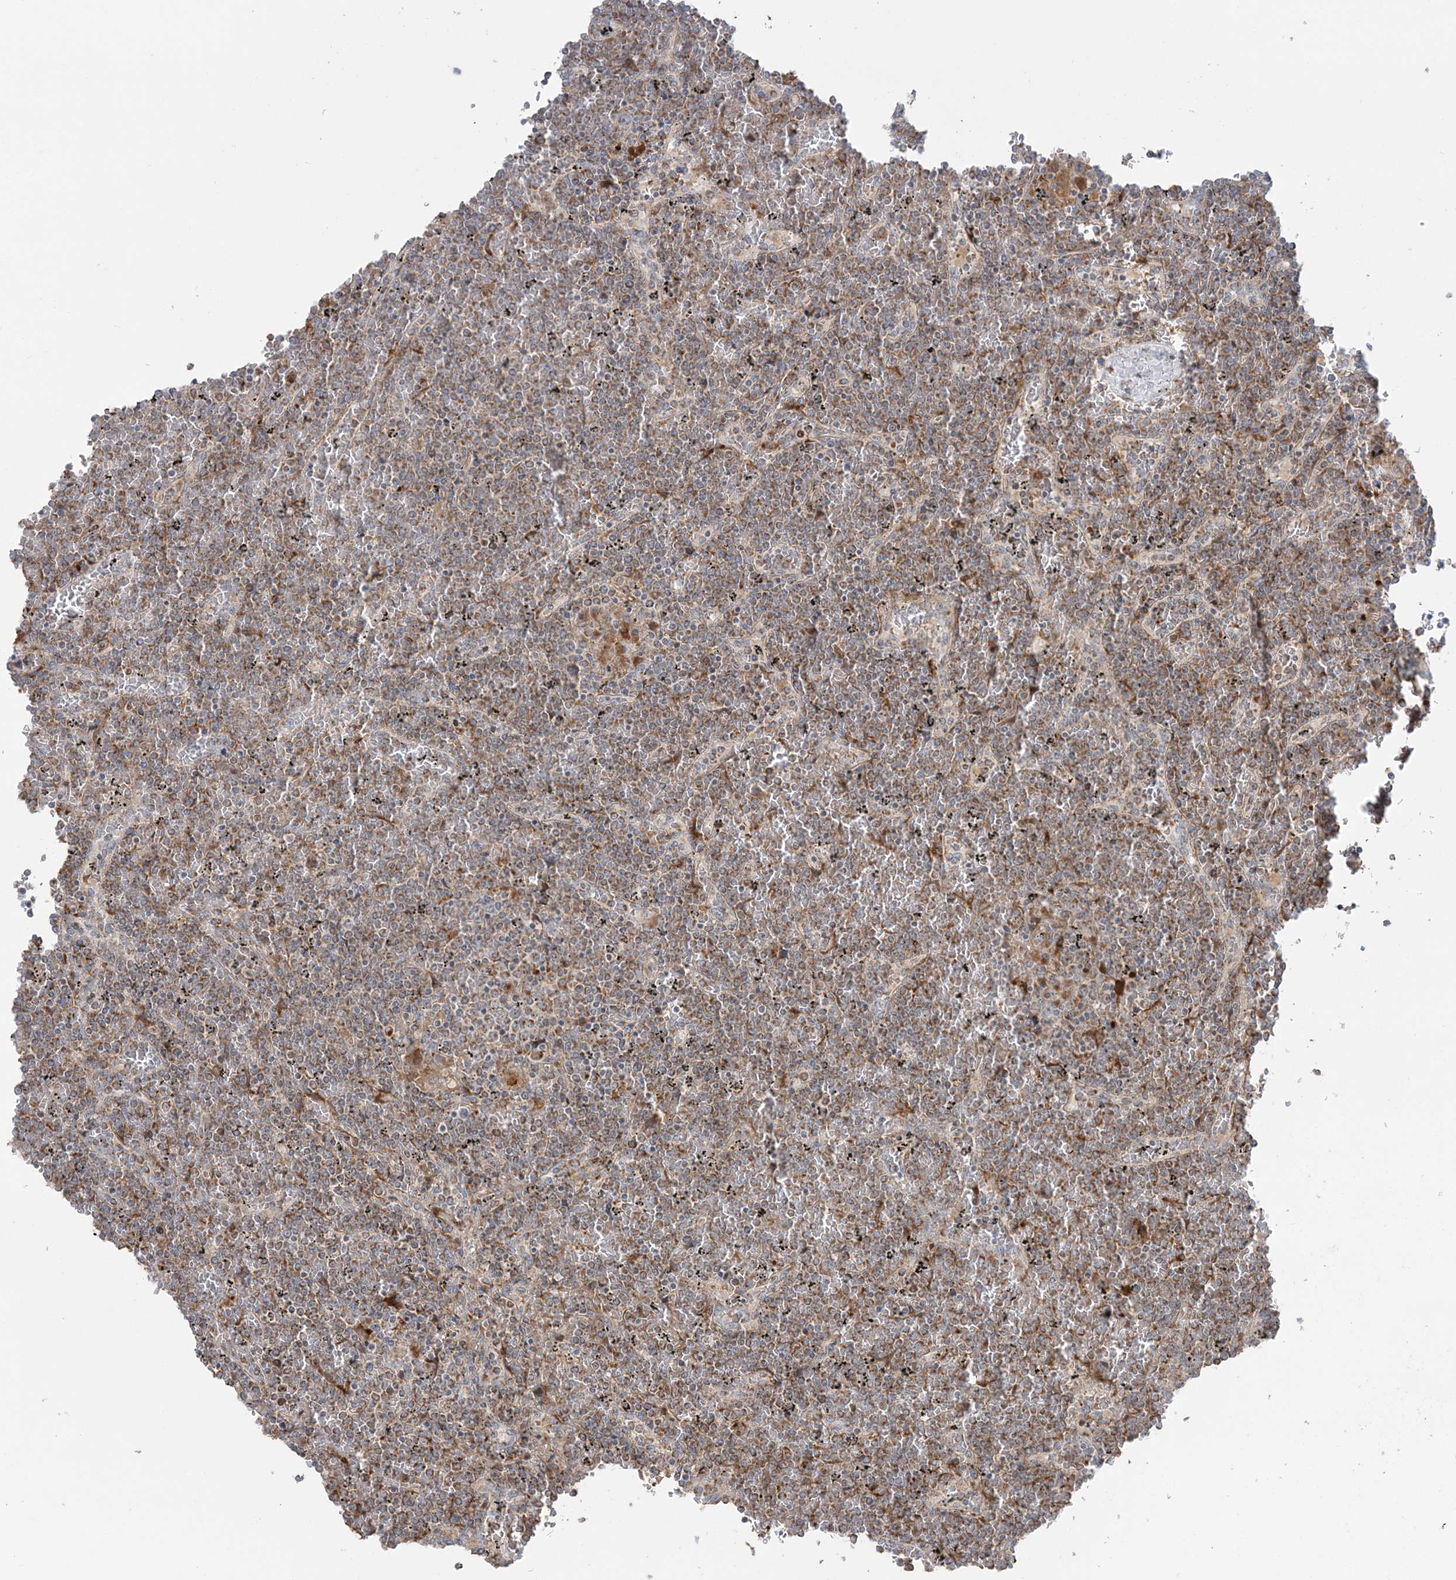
{"staining": {"intensity": "weak", "quantity": ">75%", "location": "cytoplasmic/membranous"}, "tissue": "lymphoma", "cell_type": "Tumor cells", "image_type": "cancer", "snomed": [{"axis": "morphology", "description": "Malignant lymphoma, non-Hodgkin's type, Low grade"}, {"axis": "topography", "description": "Spleen"}], "caption": "A photomicrograph of human malignant lymphoma, non-Hodgkin's type (low-grade) stained for a protein reveals weak cytoplasmic/membranous brown staining in tumor cells.", "gene": "ABCC3", "patient": {"sex": "female", "age": 19}}